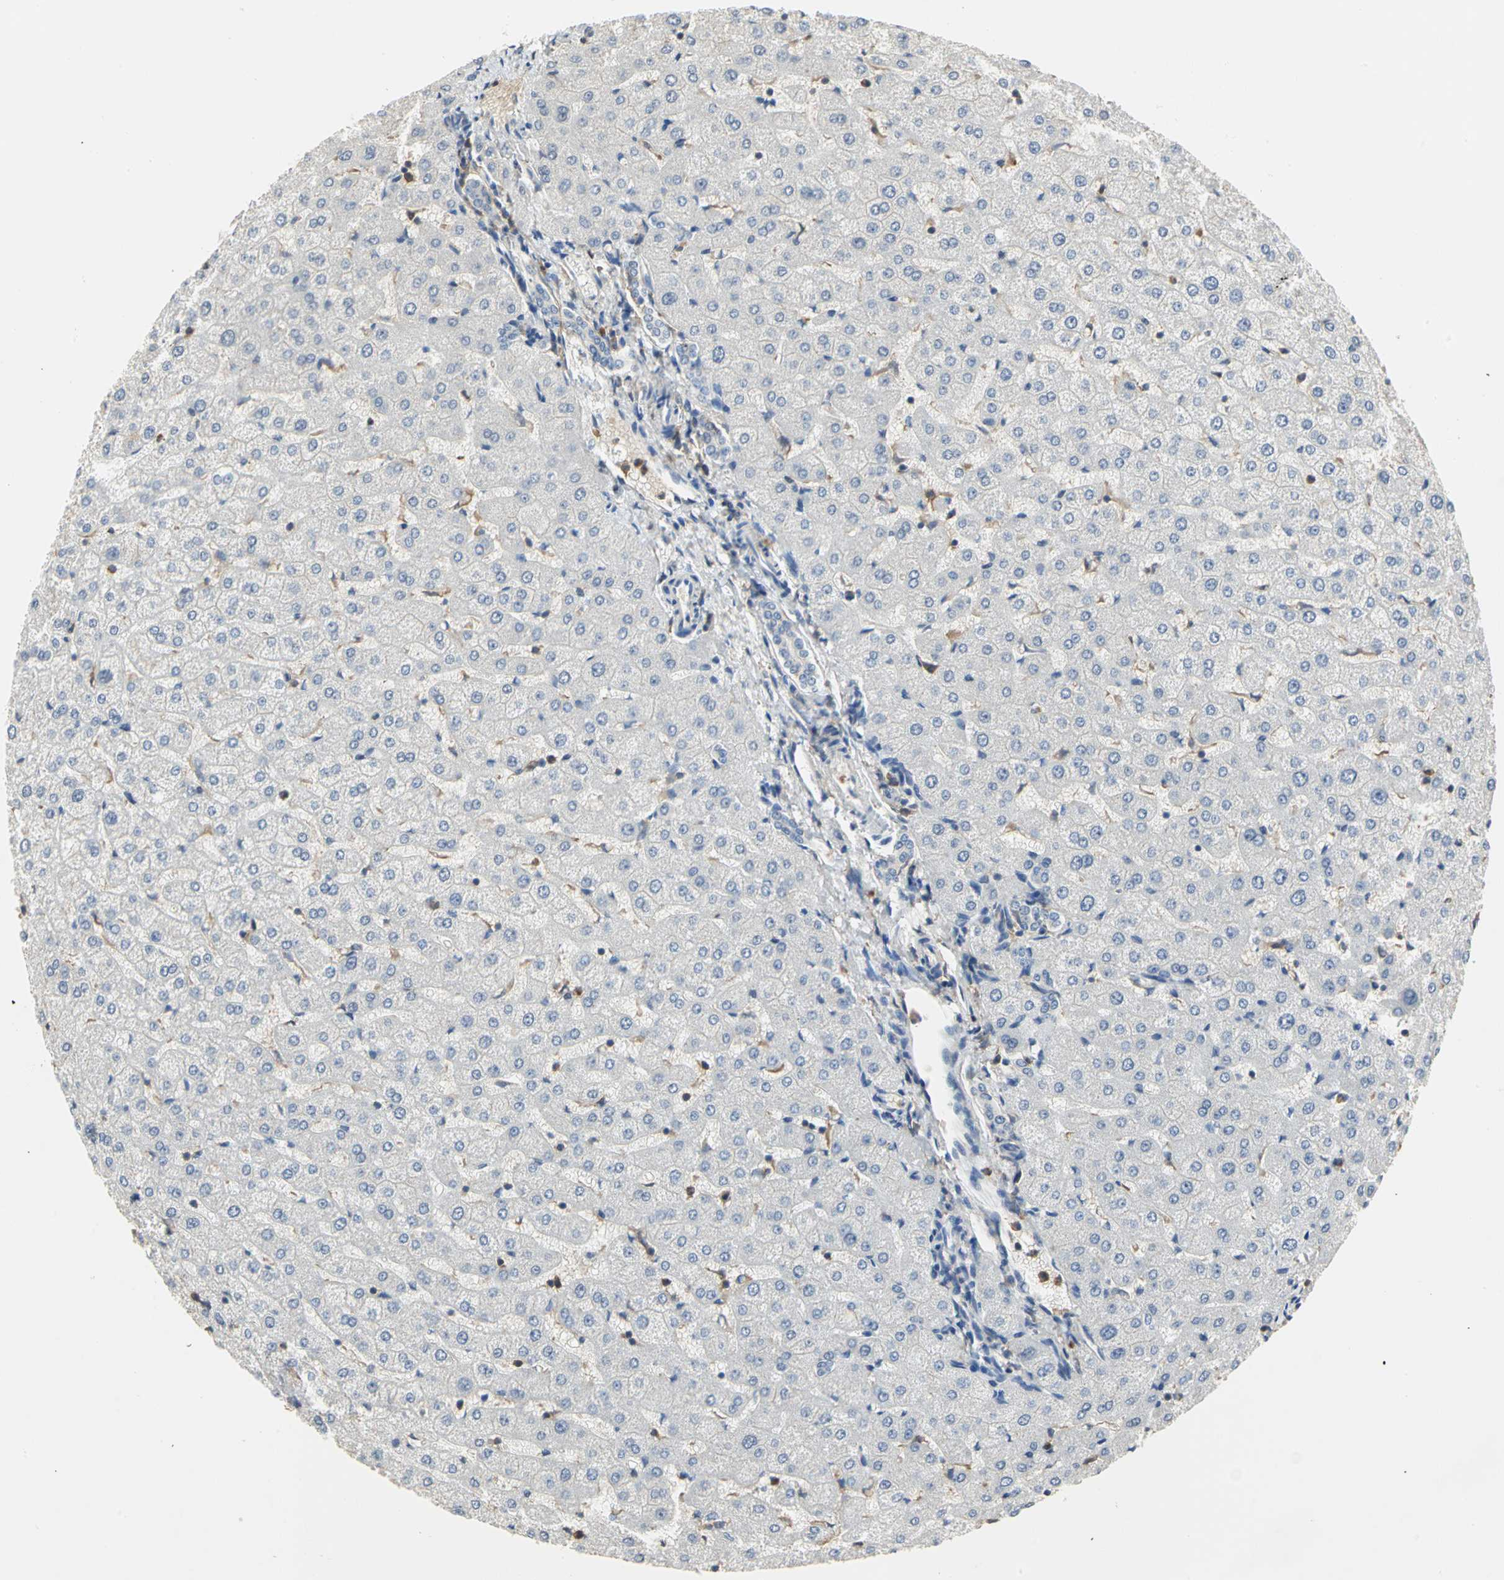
{"staining": {"intensity": "negative", "quantity": "none", "location": "none"}, "tissue": "liver", "cell_type": "Cholangiocytes", "image_type": "normal", "snomed": [{"axis": "morphology", "description": "Normal tissue, NOS"}, {"axis": "morphology", "description": "Fibrosis, NOS"}, {"axis": "topography", "description": "Liver"}], "caption": "Micrograph shows no protein positivity in cholangiocytes of benign liver.", "gene": "SKAP2", "patient": {"sex": "female", "age": 29}}